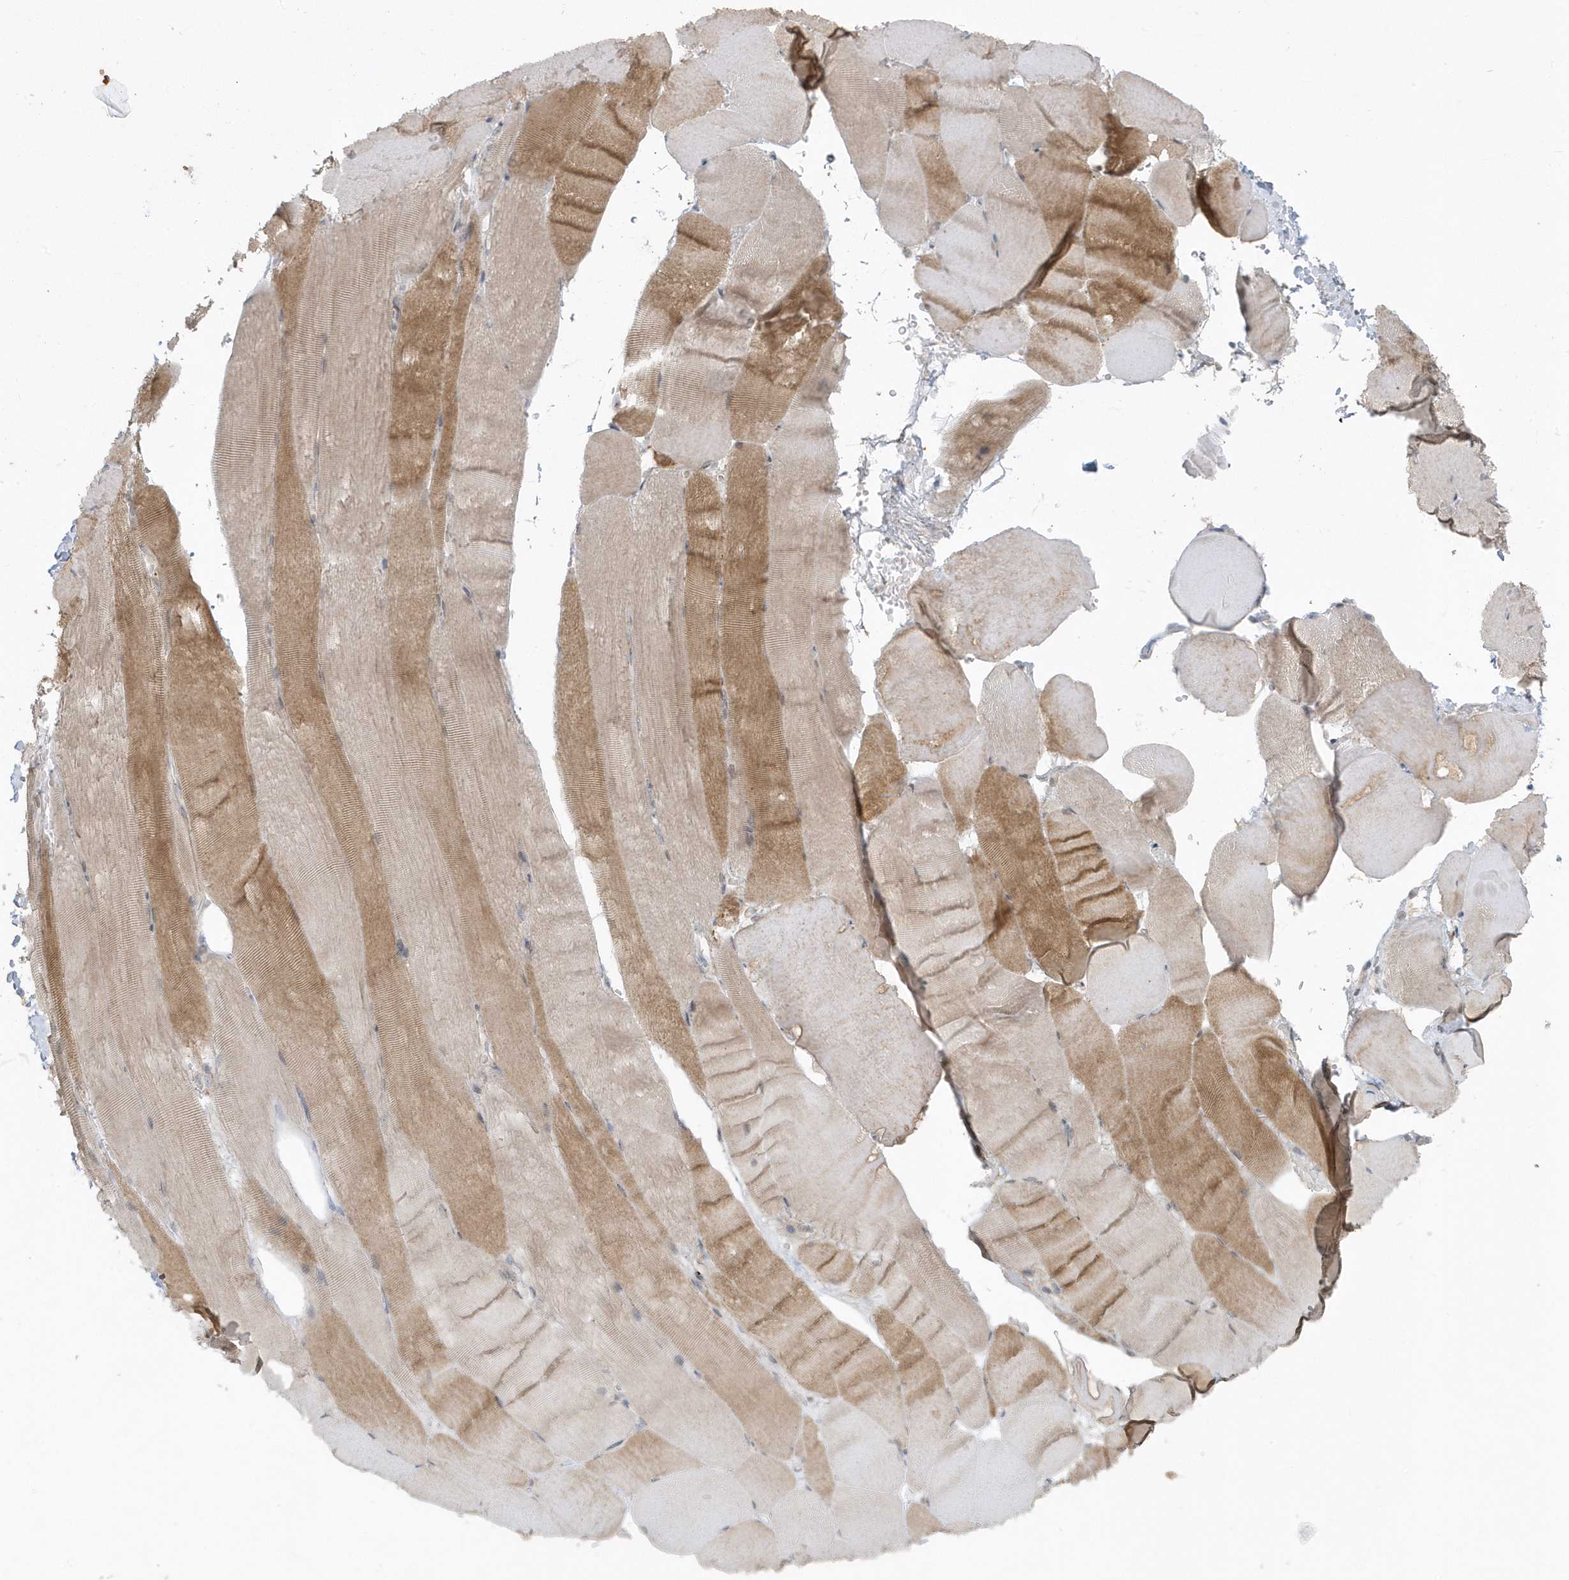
{"staining": {"intensity": "moderate", "quantity": "<25%", "location": "cytoplasmic/membranous"}, "tissue": "skeletal muscle", "cell_type": "Myocytes", "image_type": "normal", "snomed": [{"axis": "morphology", "description": "Normal tissue, NOS"}, {"axis": "topography", "description": "Skeletal muscle"}, {"axis": "topography", "description": "Parathyroid gland"}], "caption": "Brown immunohistochemical staining in unremarkable skeletal muscle demonstrates moderate cytoplasmic/membranous staining in about <25% of myocytes. The protein of interest is shown in brown color, while the nuclei are stained blue.", "gene": "PARD3B", "patient": {"sex": "female", "age": 37}}